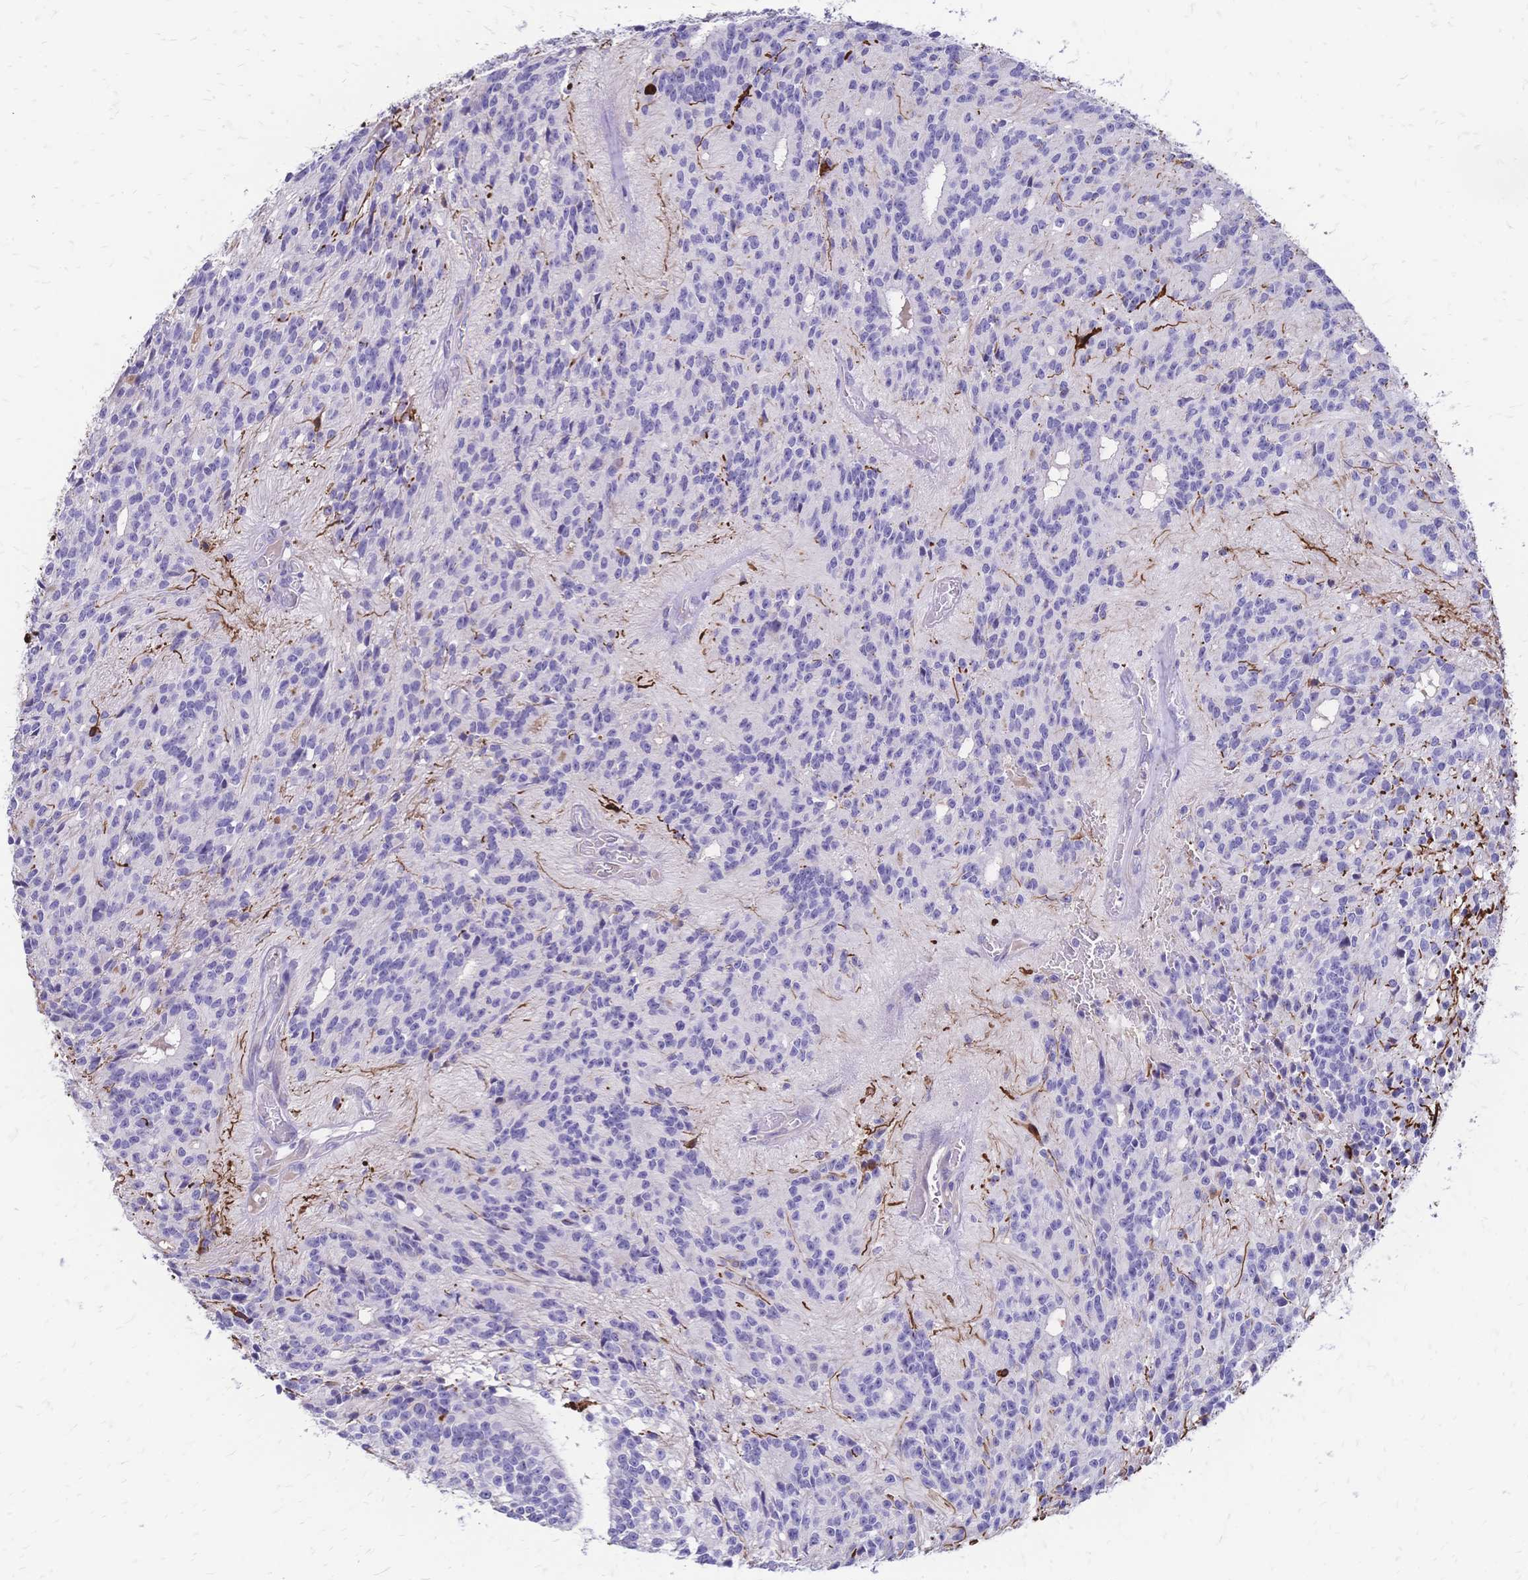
{"staining": {"intensity": "negative", "quantity": "none", "location": "none"}, "tissue": "glioma", "cell_type": "Tumor cells", "image_type": "cancer", "snomed": [{"axis": "morphology", "description": "Glioma, malignant, Low grade"}, {"axis": "topography", "description": "Brain"}], "caption": "Tumor cells show no significant staining in glioma.", "gene": "IL2RA", "patient": {"sex": "male", "age": 31}}